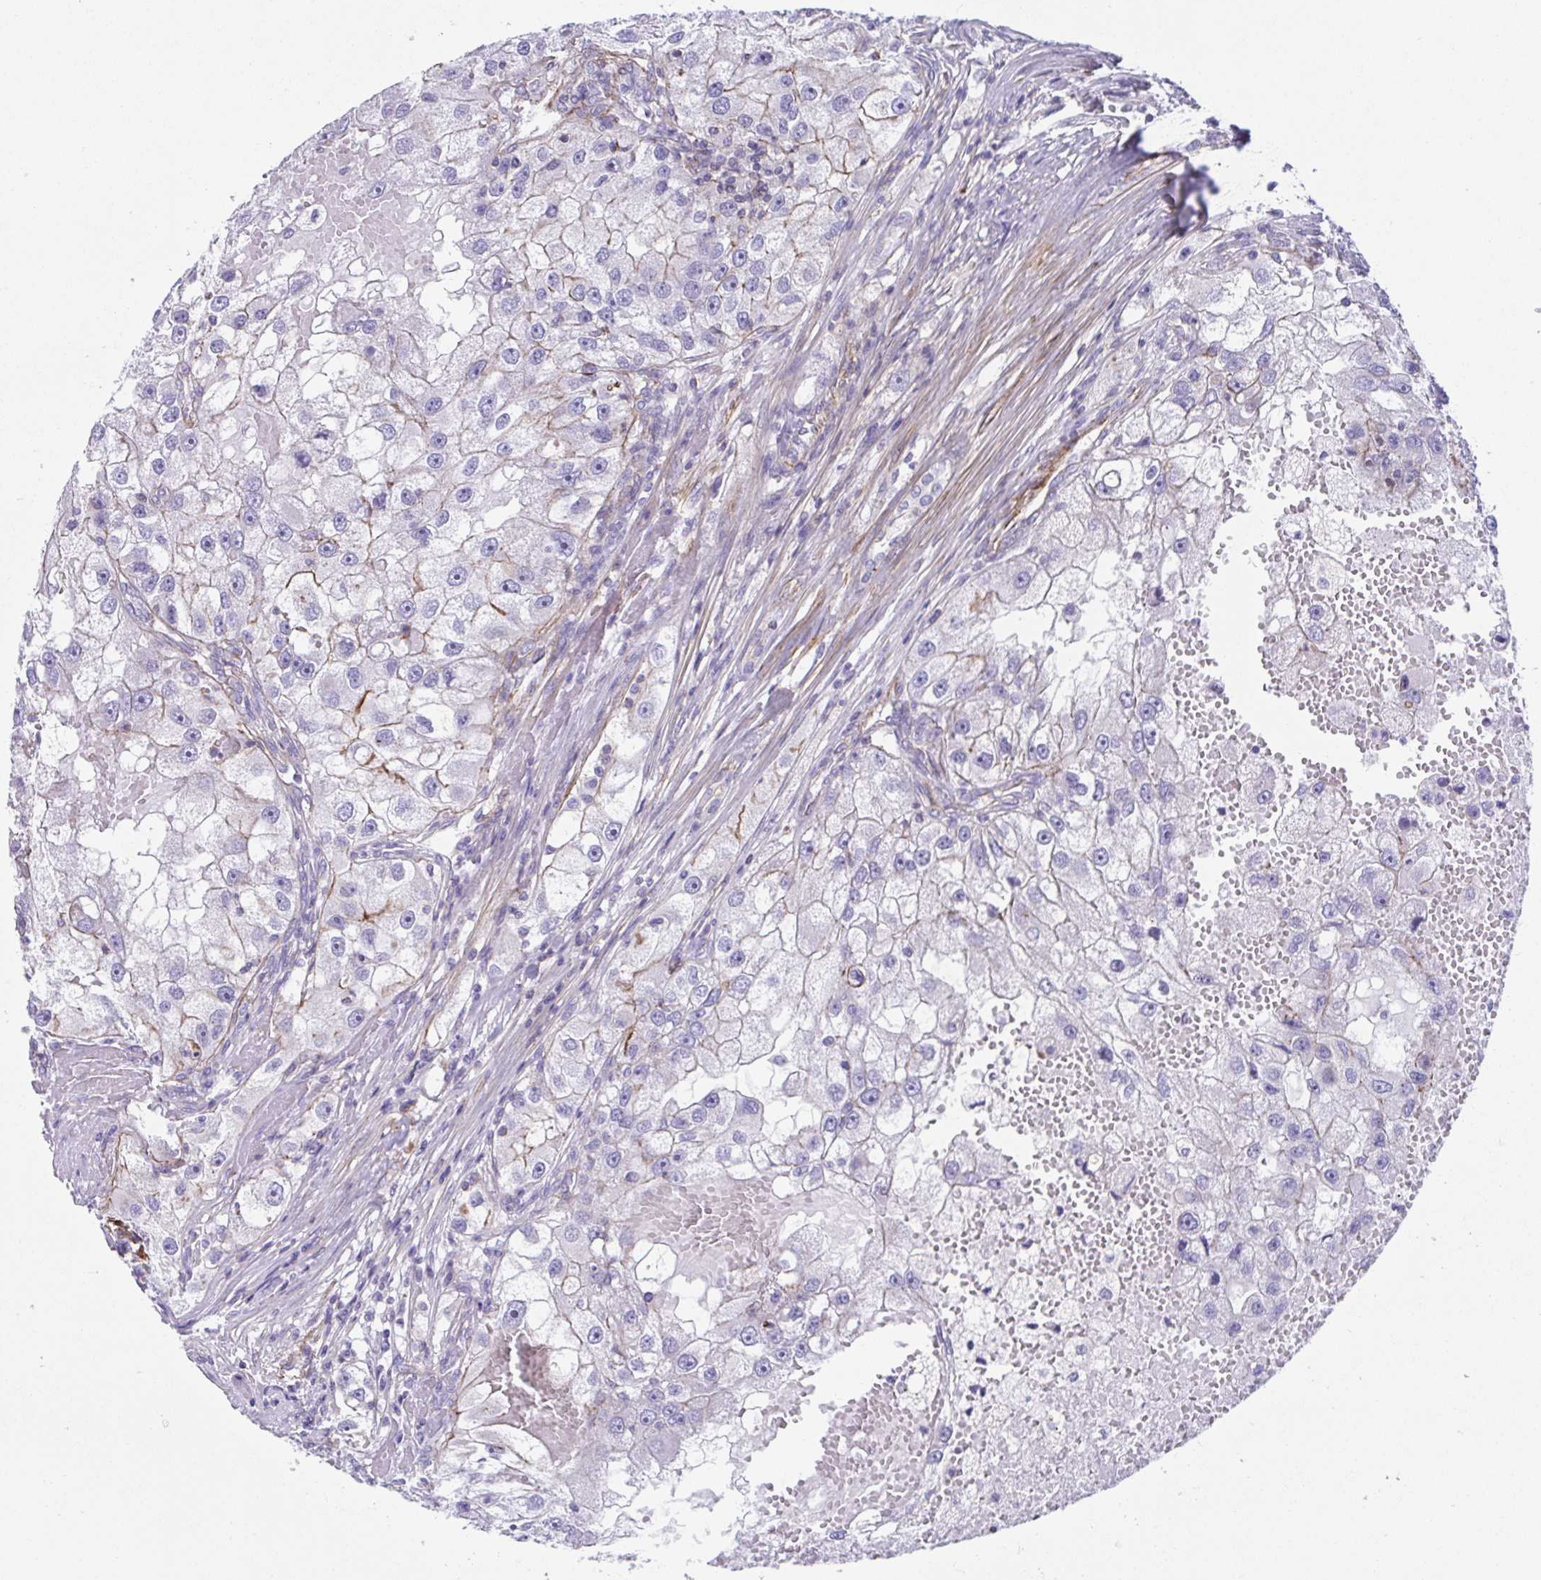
{"staining": {"intensity": "weak", "quantity": "<25%", "location": "cytoplasmic/membranous"}, "tissue": "renal cancer", "cell_type": "Tumor cells", "image_type": "cancer", "snomed": [{"axis": "morphology", "description": "Adenocarcinoma, NOS"}, {"axis": "topography", "description": "Kidney"}], "caption": "Immunohistochemistry (IHC) histopathology image of human renal adenocarcinoma stained for a protein (brown), which displays no positivity in tumor cells.", "gene": "TRAM2", "patient": {"sex": "male", "age": 63}}